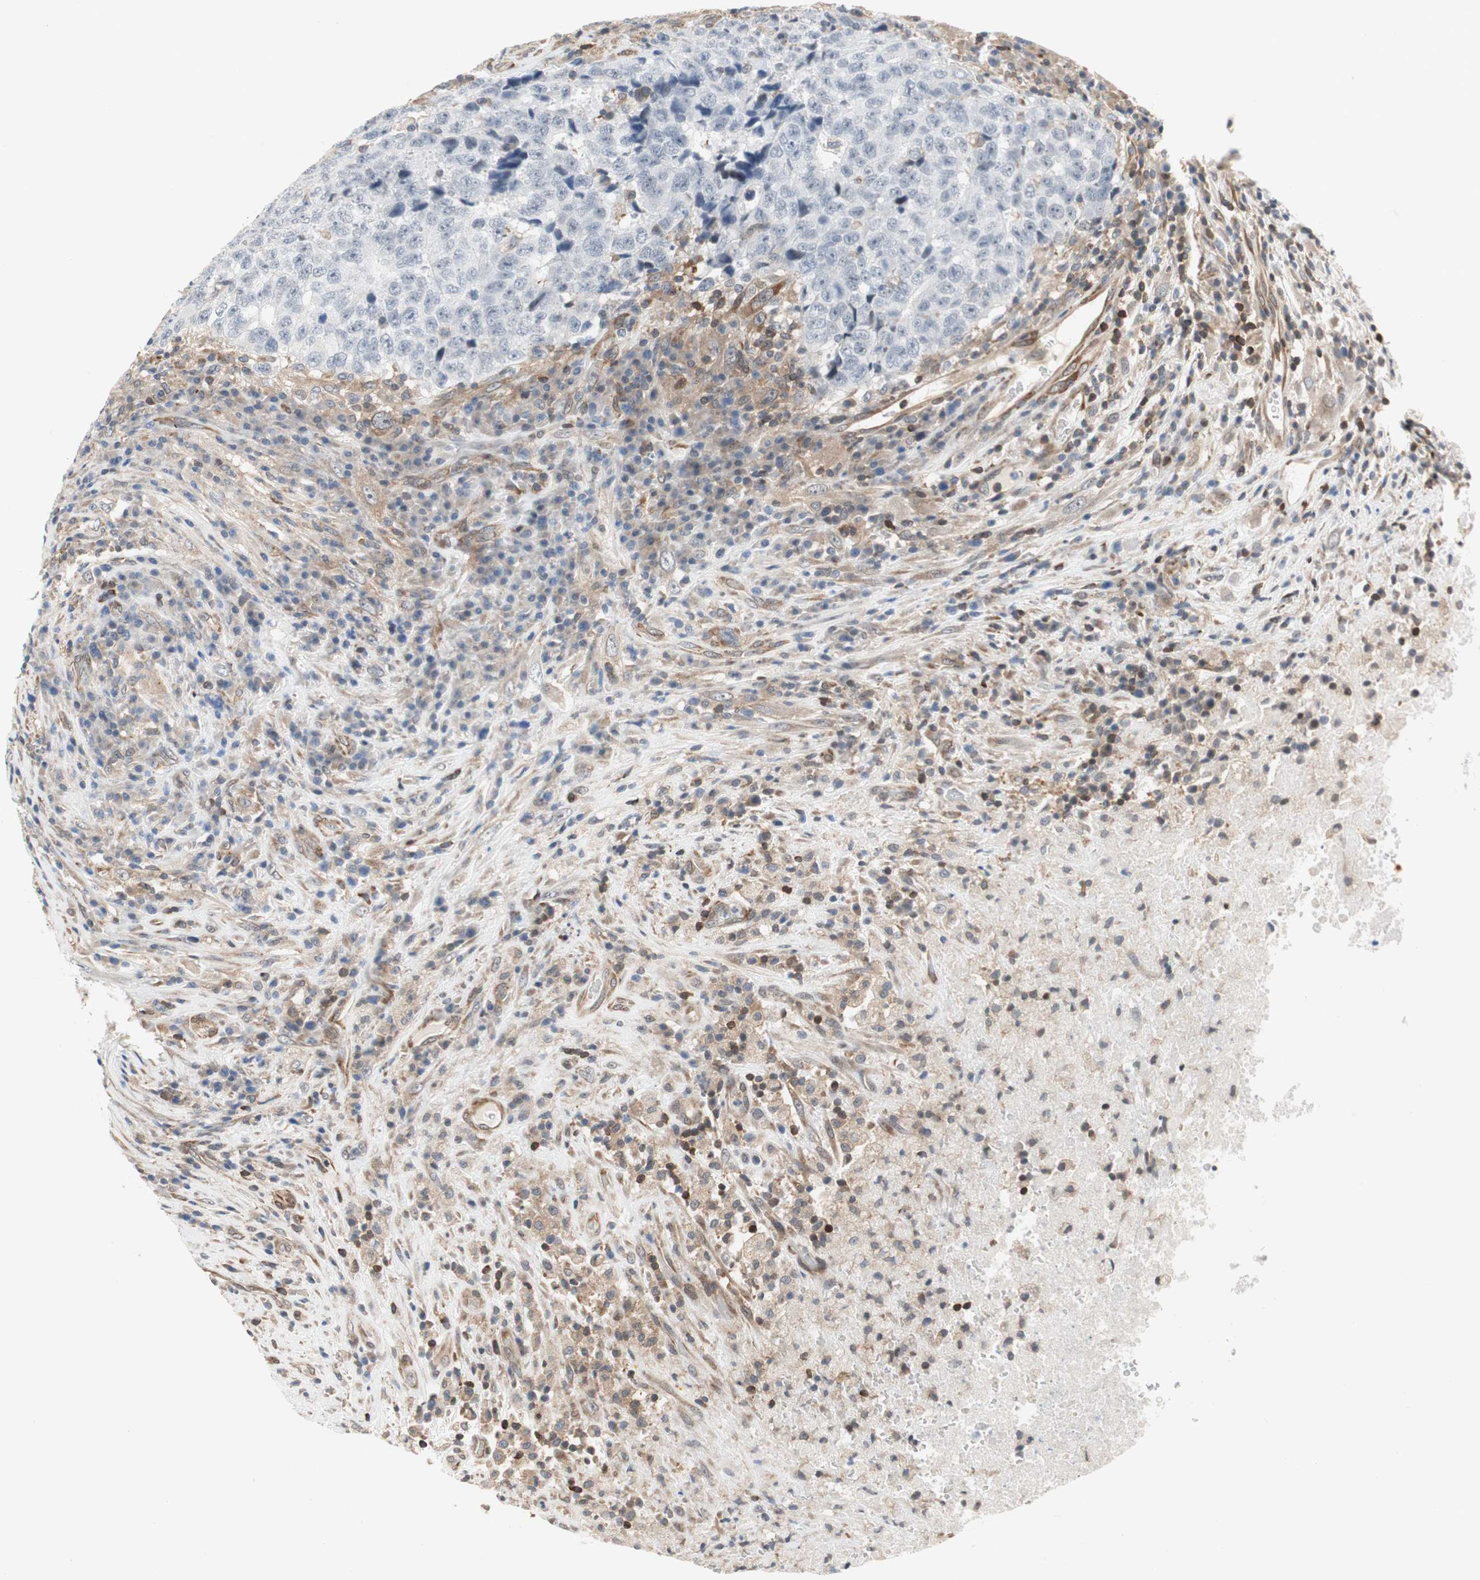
{"staining": {"intensity": "negative", "quantity": "none", "location": "none"}, "tissue": "testis cancer", "cell_type": "Tumor cells", "image_type": "cancer", "snomed": [{"axis": "morphology", "description": "Necrosis, NOS"}, {"axis": "morphology", "description": "Carcinoma, Embryonal, NOS"}, {"axis": "topography", "description": "Testis"}], "caption": "Immunohistochemistry micrograph of embryonal carcinoma (testis) stained for a protein (brown), which demonstrates no positivity in tumor cells. (Brightfield microscopy of DAB immunohistochemistry at high magnification).", "gene": "ZNF512B", "patient": {"sex": "male", "age": 19}}